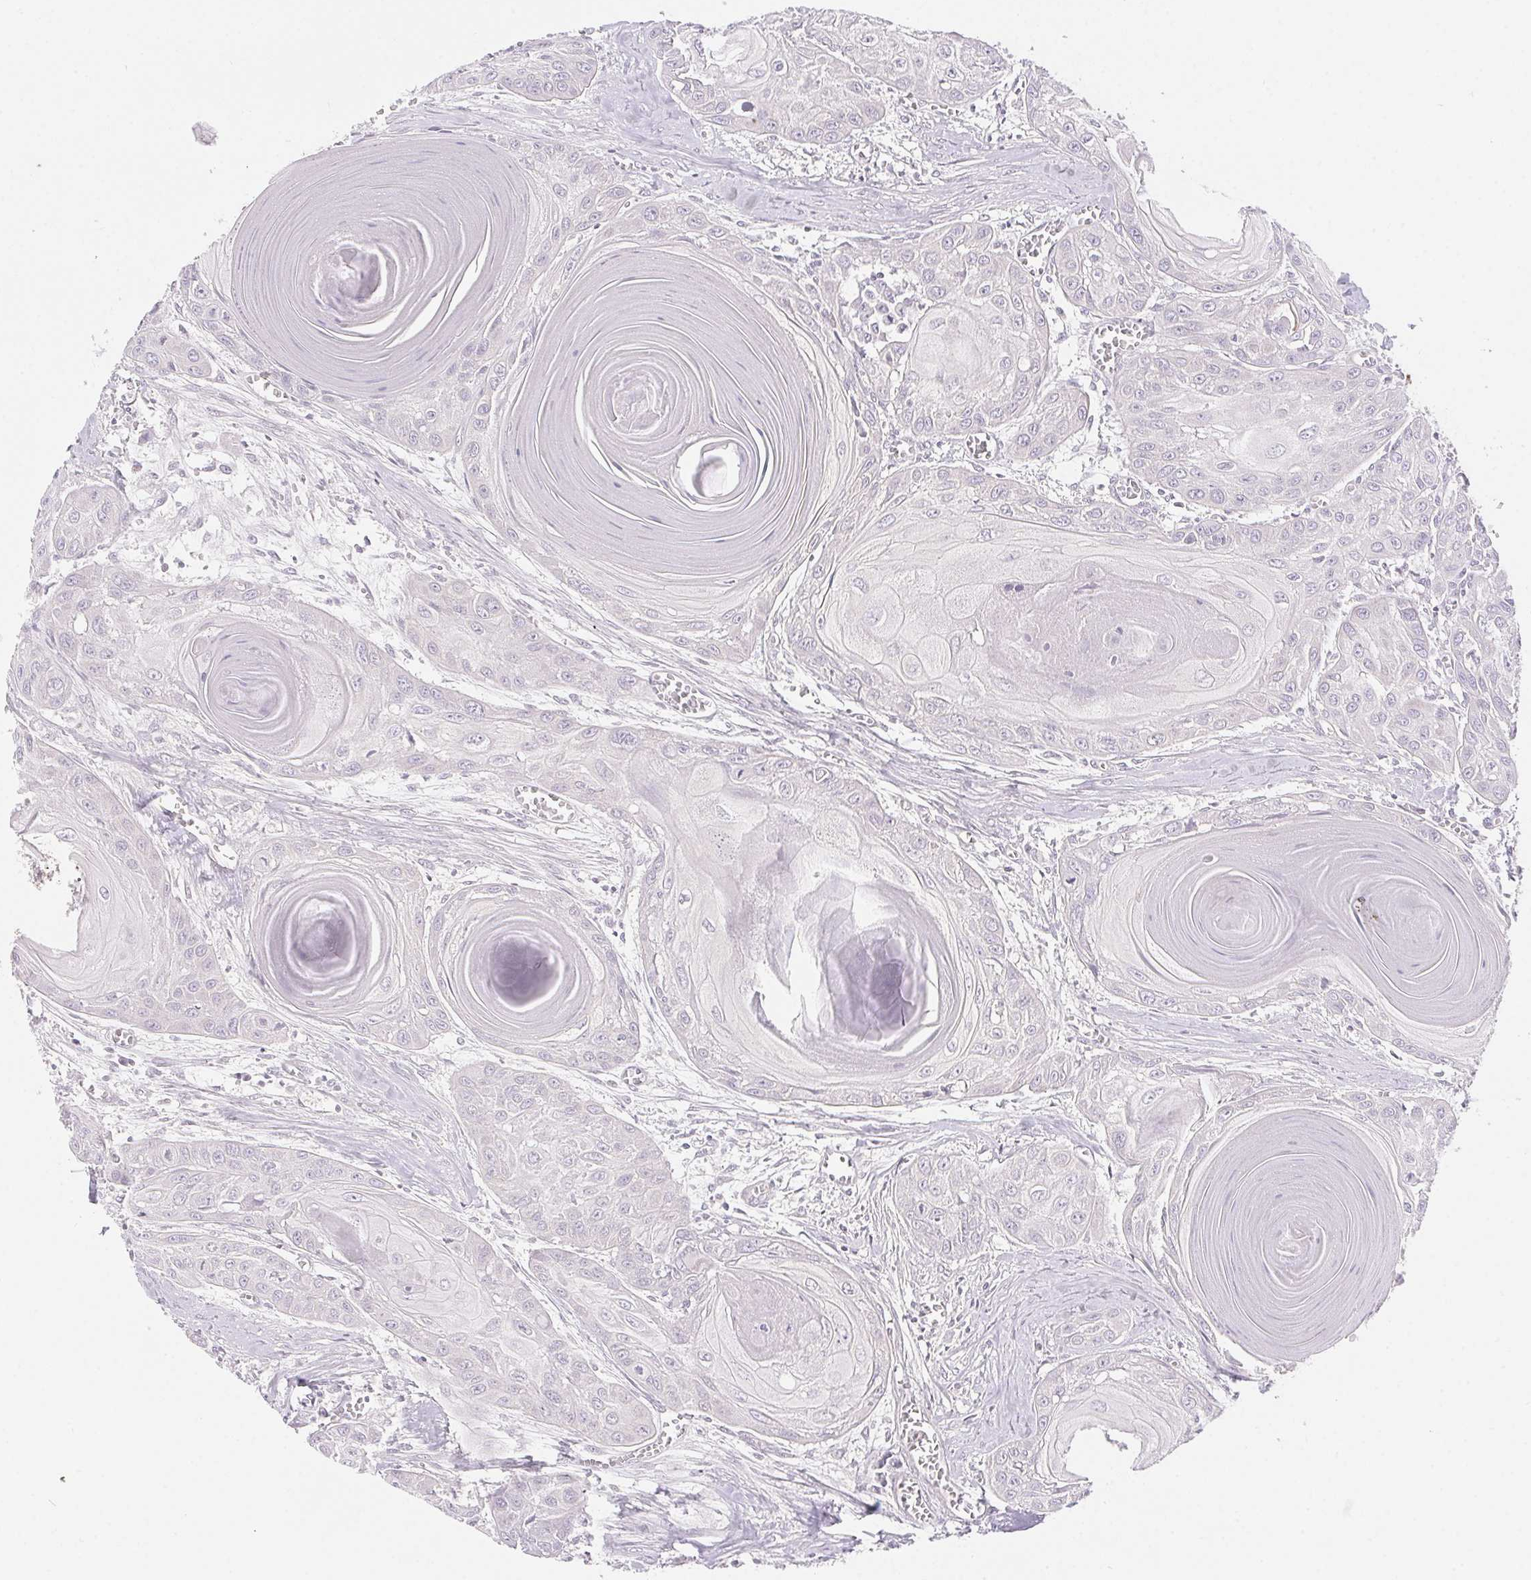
{"staining": {"intensity": "negative", "quantity": "none", "location": "none"}, "tissue": "head and neck cancer", "cell_type": "Tumor cells", "image_type": "cancer", "snomed": [{"axis": "morphology", "description": "Squamous cell carcinoma, NOS"}, {"axis": "topography", "description": "Oral tissue"}, {"axis": "topography", "description": "Head-Neck"}], "caption": "This micrograph is of head and neck cancer (squamous cell carcinoma) stained with immunohistochemistry (IHC) to label a protein in brown with the nuclei are counter-stained blue. There is no positivity in tumor cells.", "gene": "PRKAA1", "patient": {"sex": "male", "age": 71}}